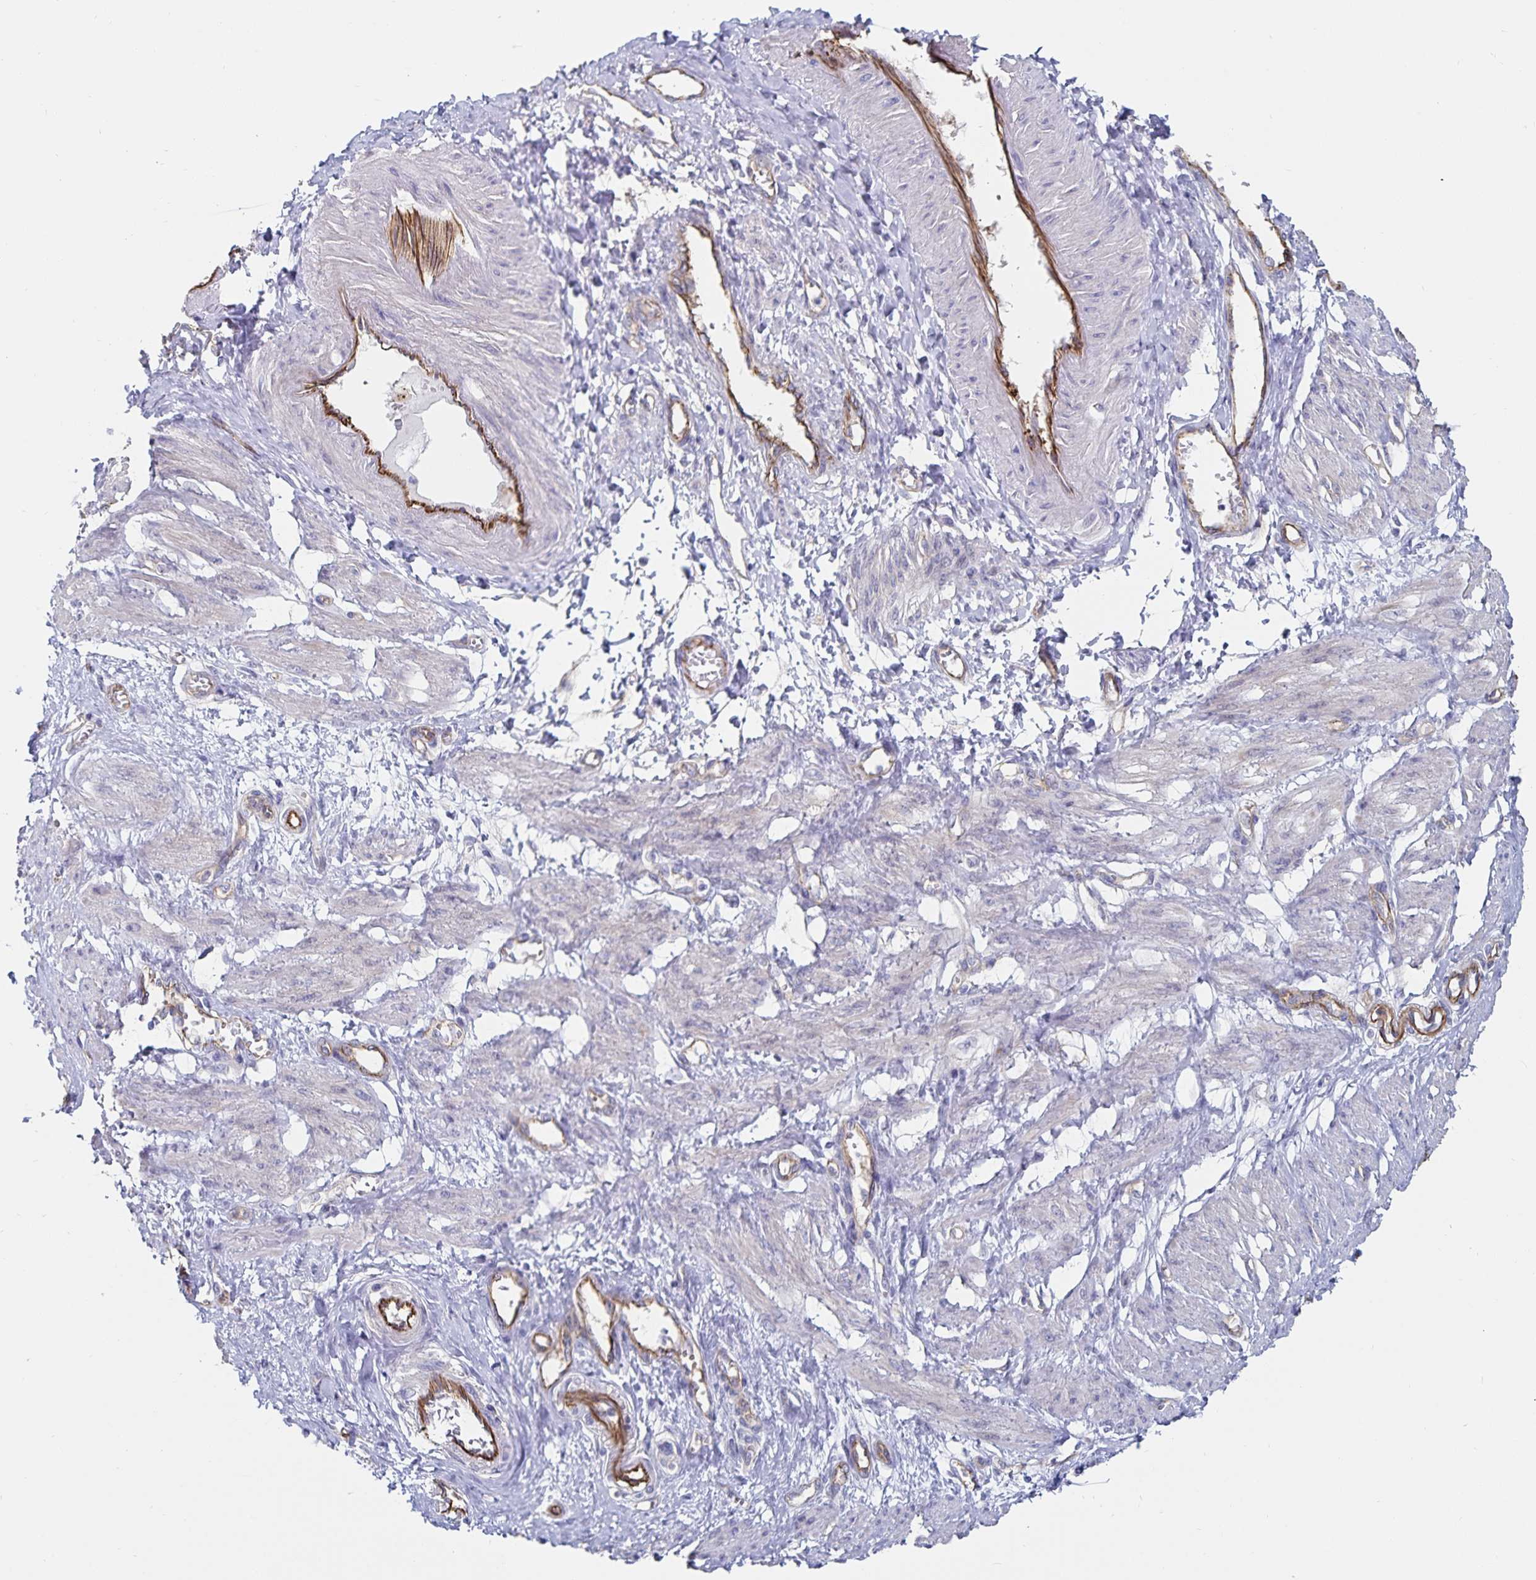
{"staining": {"intensity": "weak", "quantity": "25%-75%", "location": "cytoplasmic/membranous"}, "tissue": "smooth muscle", "cell_type": "Smooth muscle cells", "image_type": "normal", "snomed": [{"axis": "morphology", "description": "Normal tissue, NOS"}, {"axis": "topography", "description": "Smooth muscle"}, {"axis": "topography", "description": "Uterus"}], "caption": "An IHC micrograph of unremarkable tissue is shown. Protein staining in brown labels weak cytoplasmic/membranous positivity in smooth muscle within smooth muscle cells.", "gene": "SSTR1", "patient": {"sex": "female", "age": 39}}